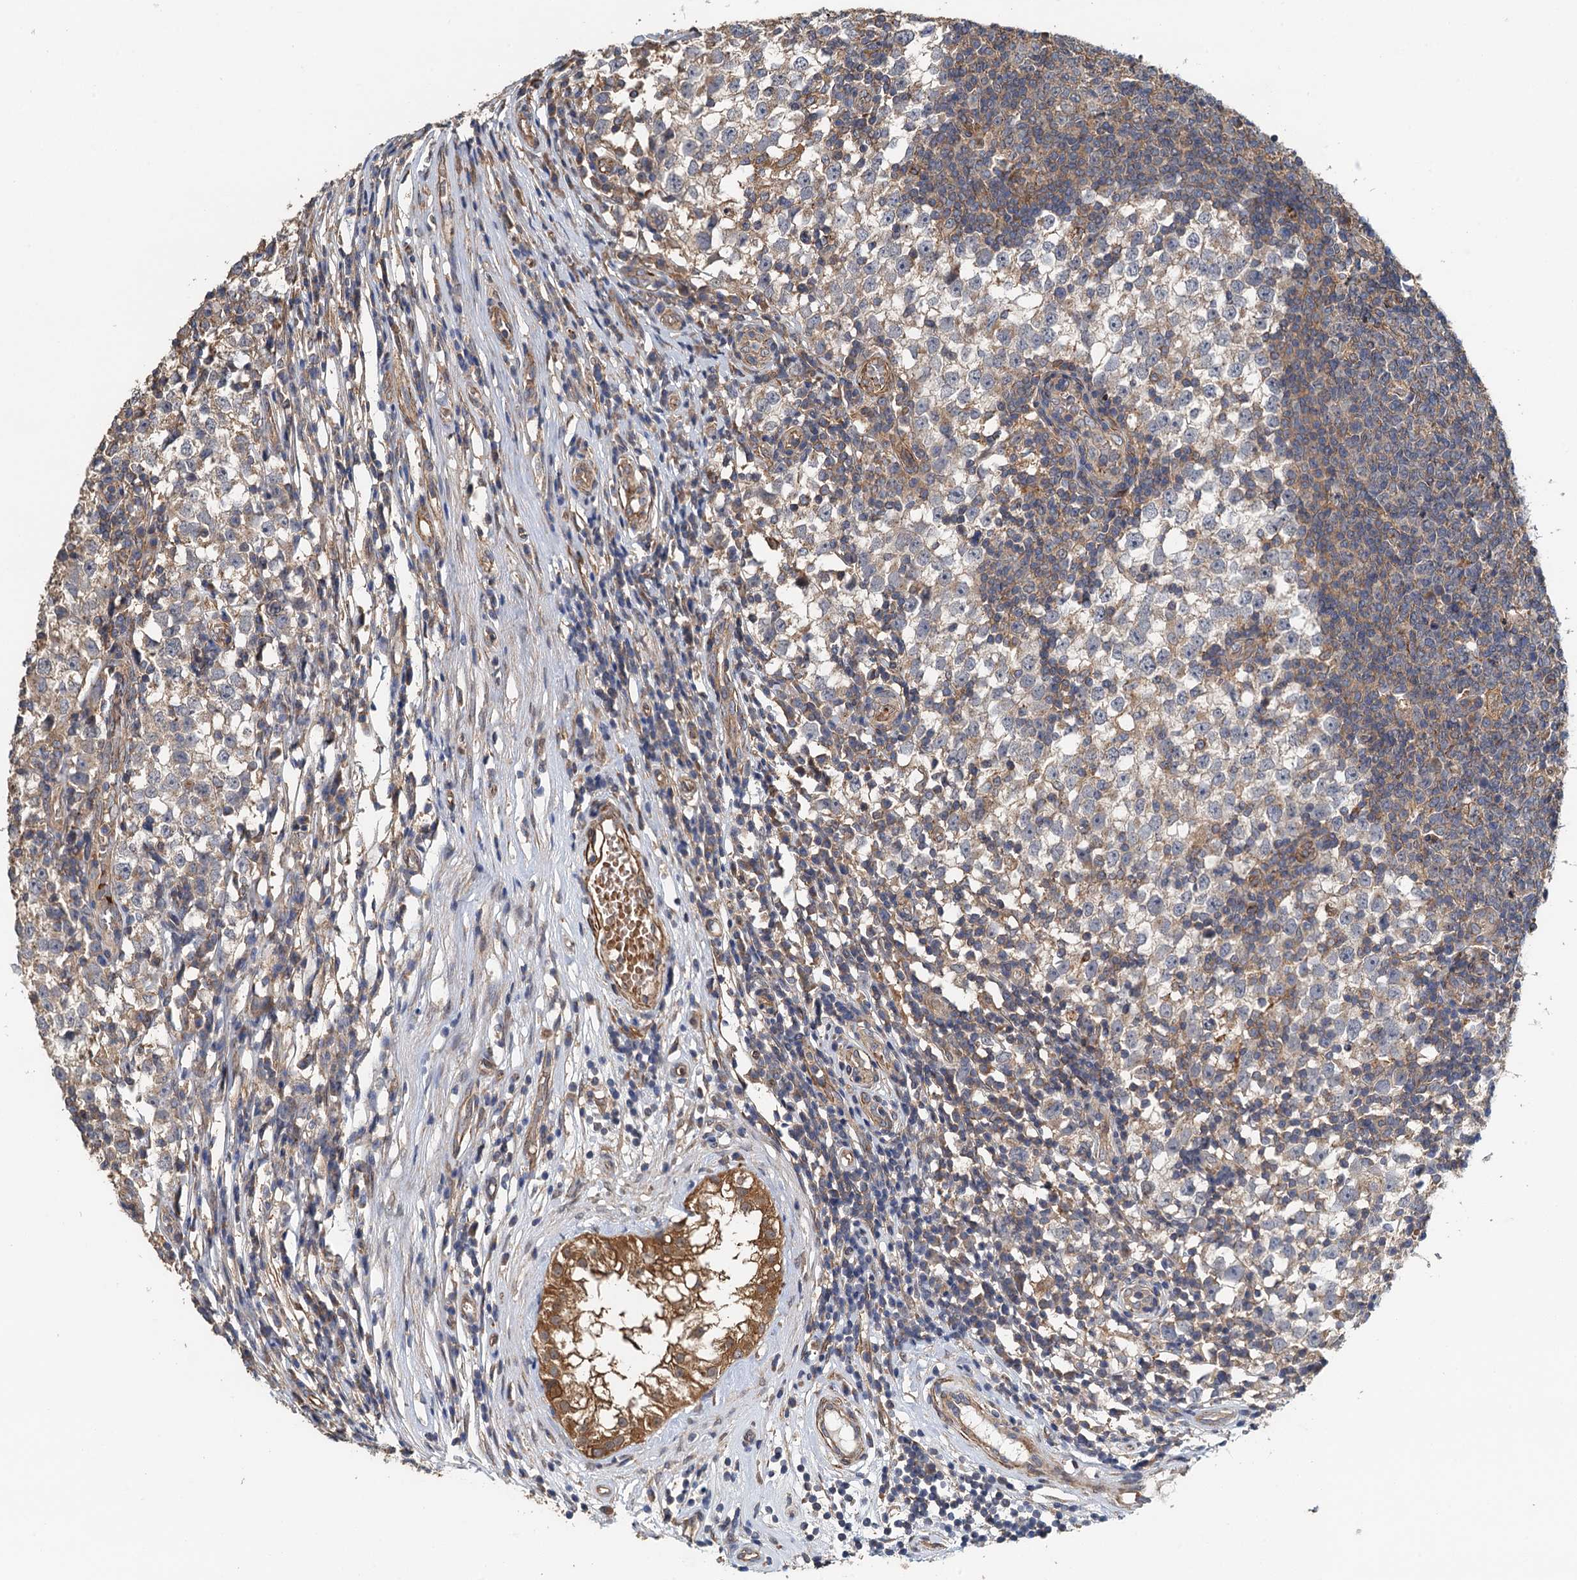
{"staining": {"intensity": "negative", "quantity": "none", "location": "none"}, "tissue": "testis cancer", "cell_type": "Tumor cells", "image_type": "cancer", "snomed": [{"axis": "morphology", "description": "Seminoma, NOS"}, {"axis": "topography", "description": "Testis"}], "caption": "Testis seminoma stained for a protein using immunohistochemistry demonstrates no staining tumor cells.", "gene": "RSAD2", "patient": {"sex": "male", "age": 65}}